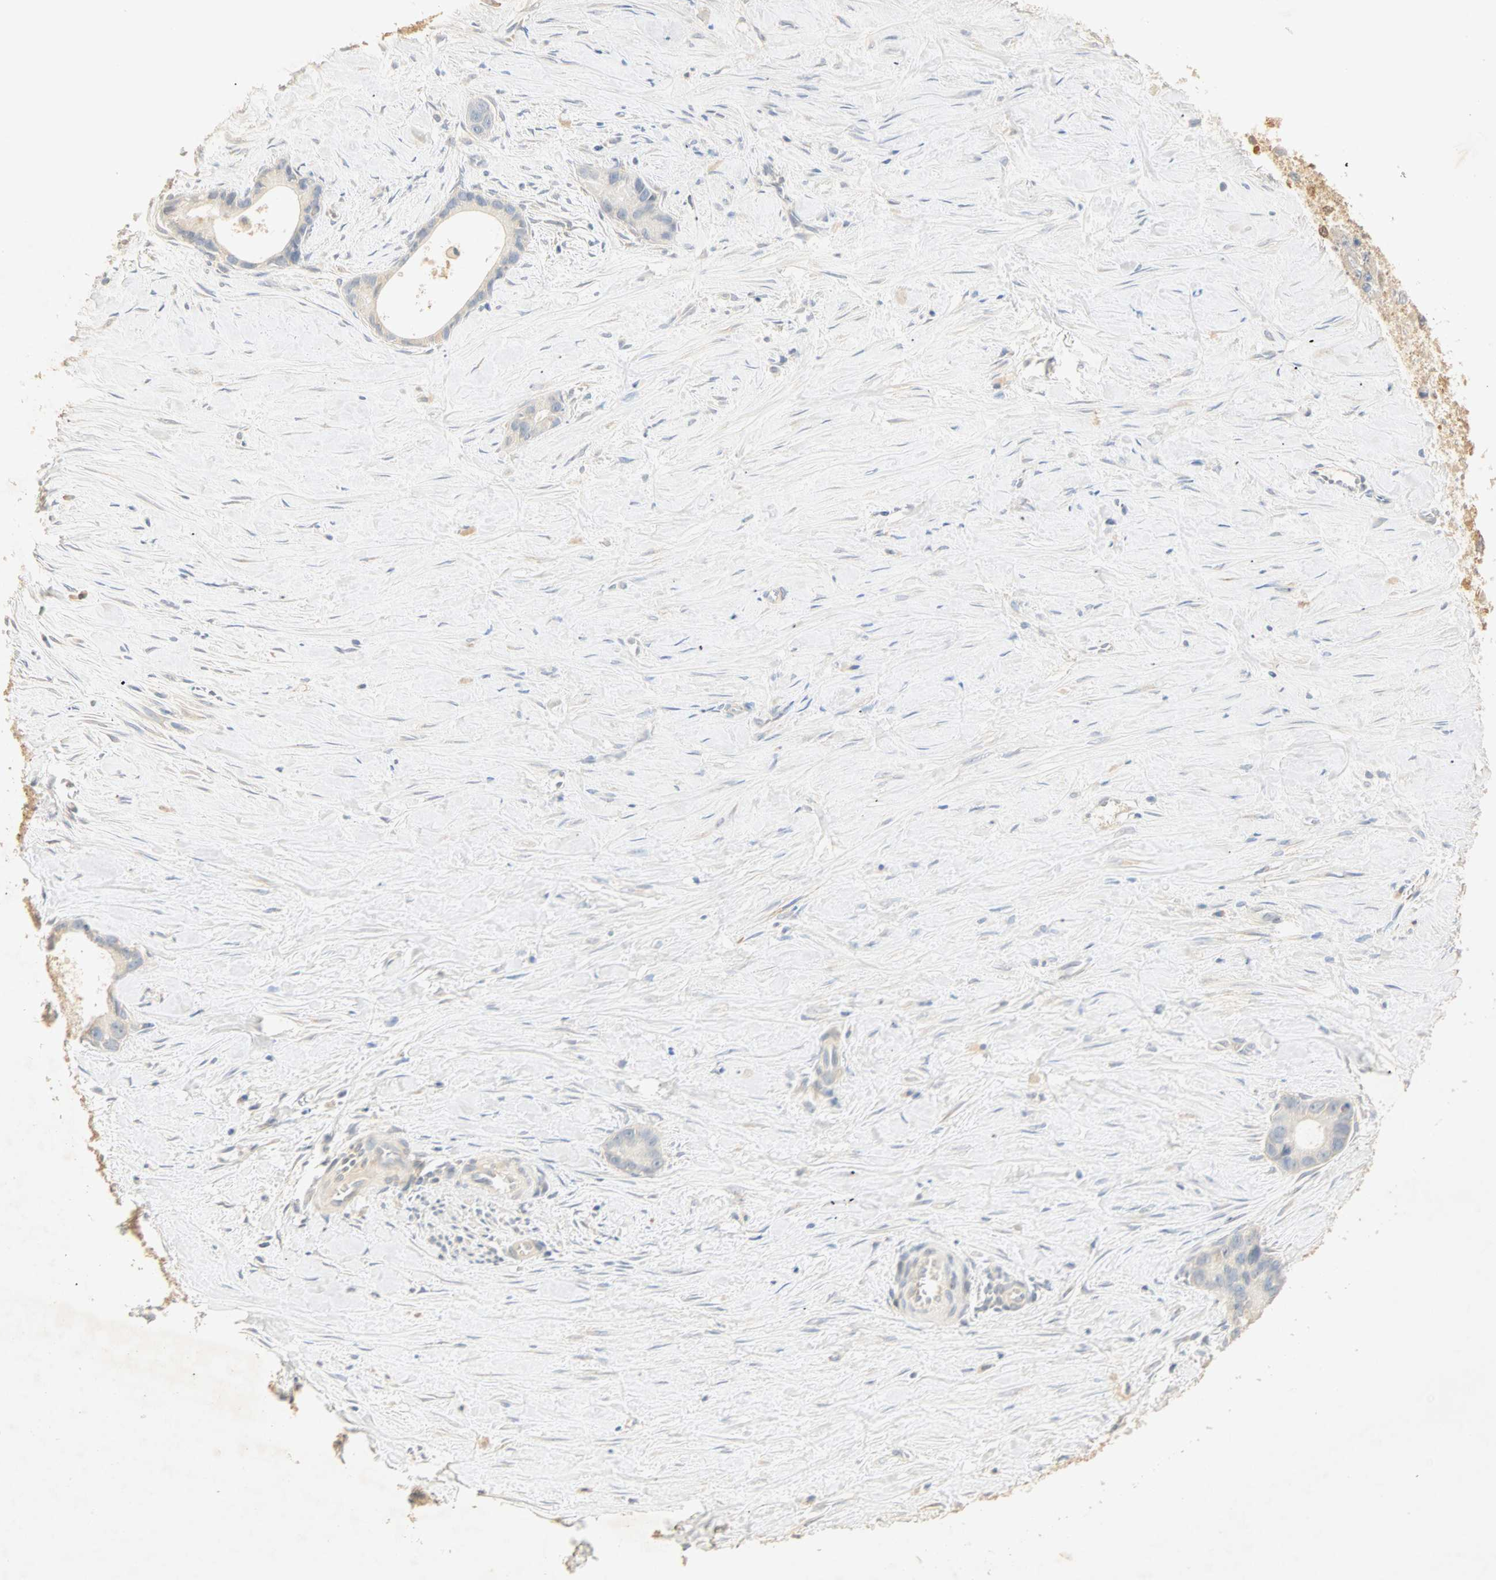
{"staining": {"intensity": "negative", "quantity": "none", "location": "none"}, "tissue": "liver cancer", "cell_type": "Tumor cells", "image_type": "cancer", "snomed": [{"axis": "morphology", "description": "Cholangiocarcinoma"}, {"axis": "topography", "description": "Liver"}], "caption": "IHC image of neoplastic tissue: liver cancer (cholangiocarcinoma) stained with DAB (3,3'-diaminobenzidine) displays no significant protein staining in tumor cells.", "gene": "SELENBP1", "patient": {"sex": "female", "age": 55}}